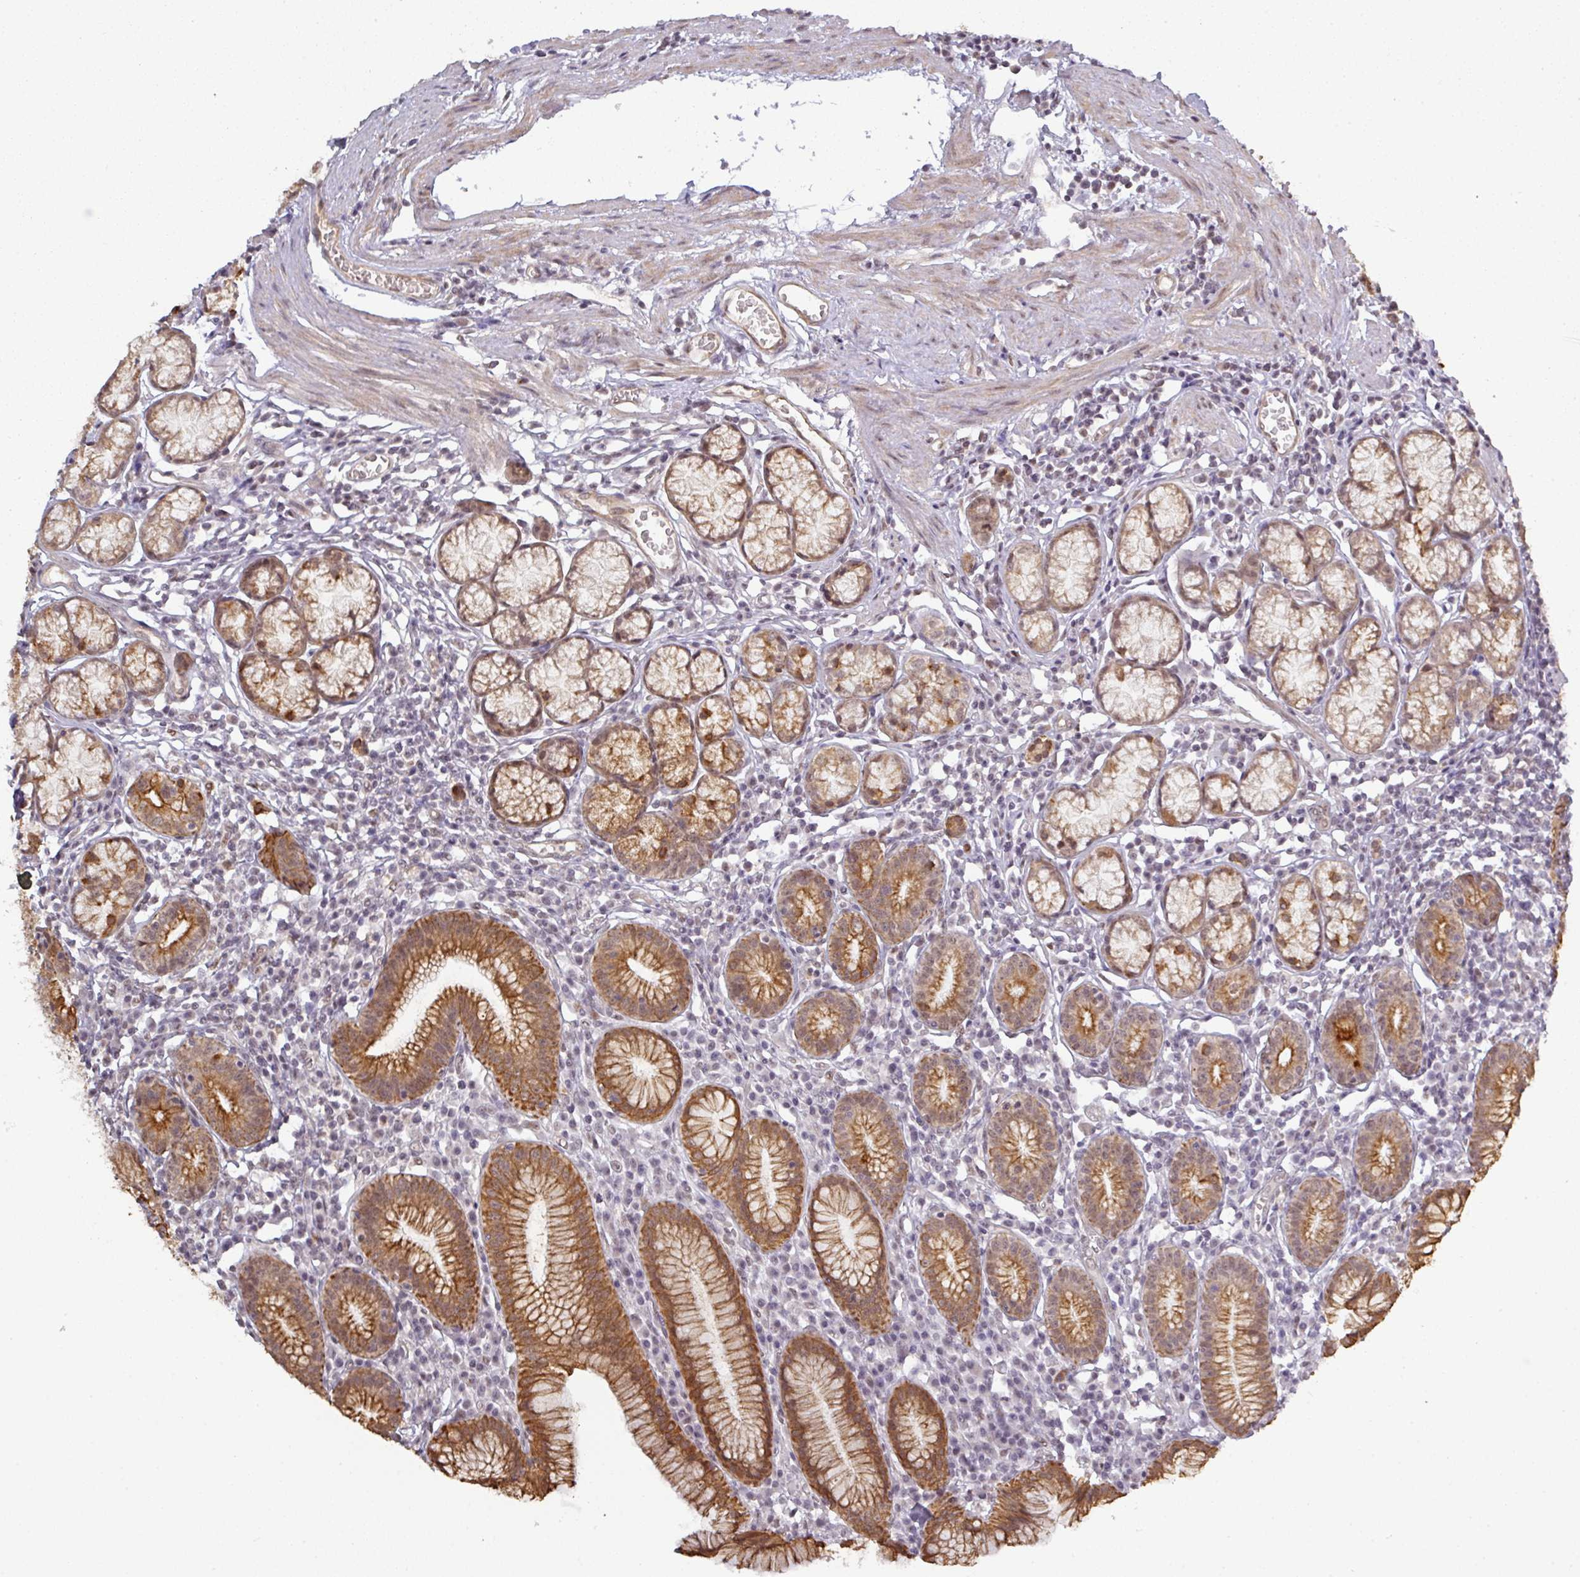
{"staining": {"intensity": "moderate", "quantity": ">75%", "location": "cytoplasmic/membranous,nuclear"}, "tissue": "stomach", "cell_type": "Glandular cells", "image_type": "normal", "snomed": [{"axis": "morphology", "description": "Normal tissue, NOS"}, {"axis": "topography", "description": "Stomach"}], "caption": "Glandular cells display medium levels of moderate cytoplasmic/membranous,nuclear positivity in about >75% of cells in benign human stomach. (Stains: DAB (3,3'-diaminobenzidine) in brown, nuclei in blue, Microscopy: brightfield microscopy at high magnification).", "gene": "GTF2H3", "patient": {"sex": "male", "age": 55}}